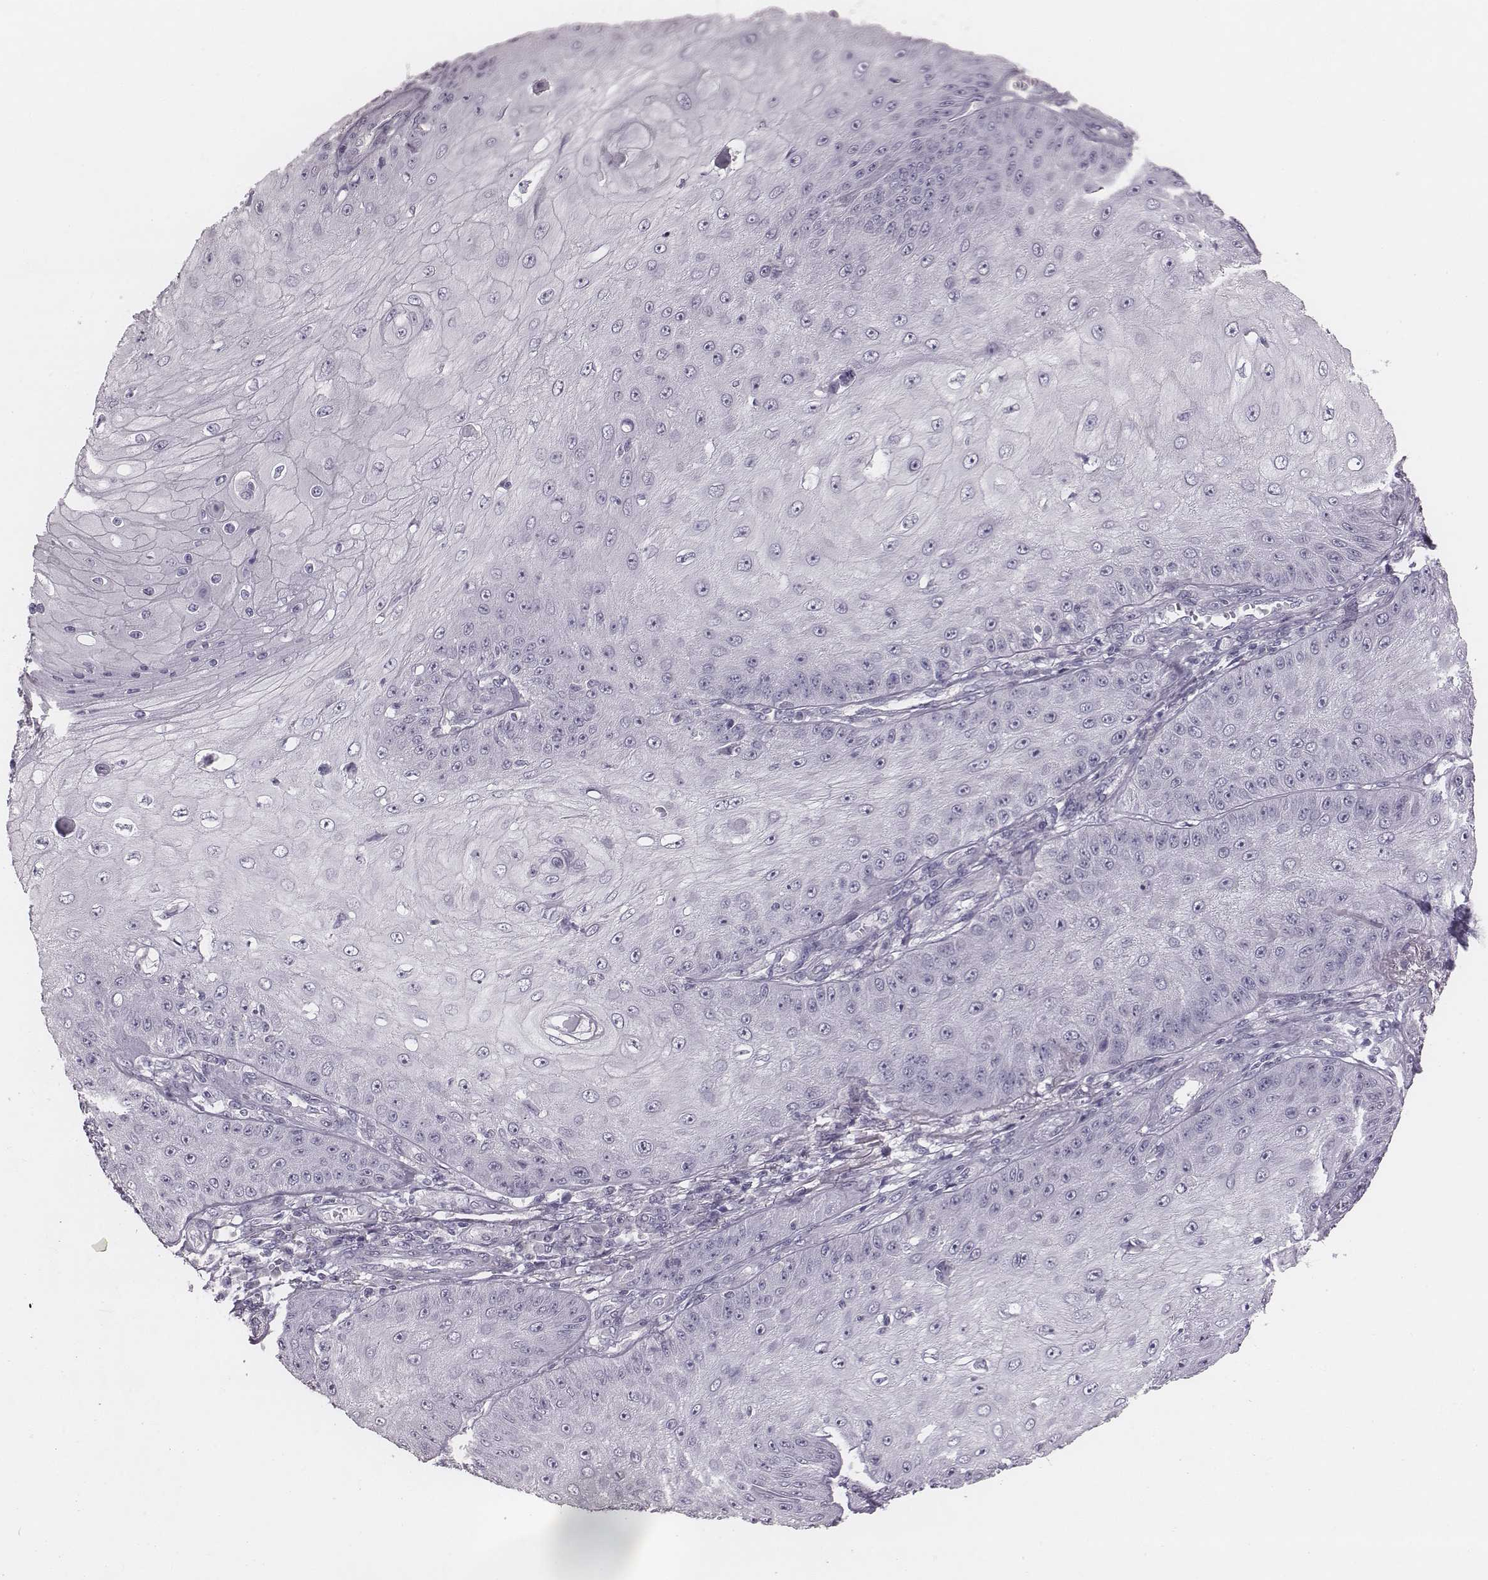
{"staining": {"intensity": "negative", "quantity": "none", "location": "none"}, "tissue": "skin cancer", "cell_type": "Tumor cells", "image_type": "cancer", "snomed": [{"axis": "morphology", "description": "Squamous cell carcinoma, NOS"}, {"axis": "topography", "description": "Skin"}], "caption": "Tumor cells show no significant protein positivity in squamous cell carcinoma (skin).", "gene": "PDE8B", "patient": {"sex": "male", "age": 70}}